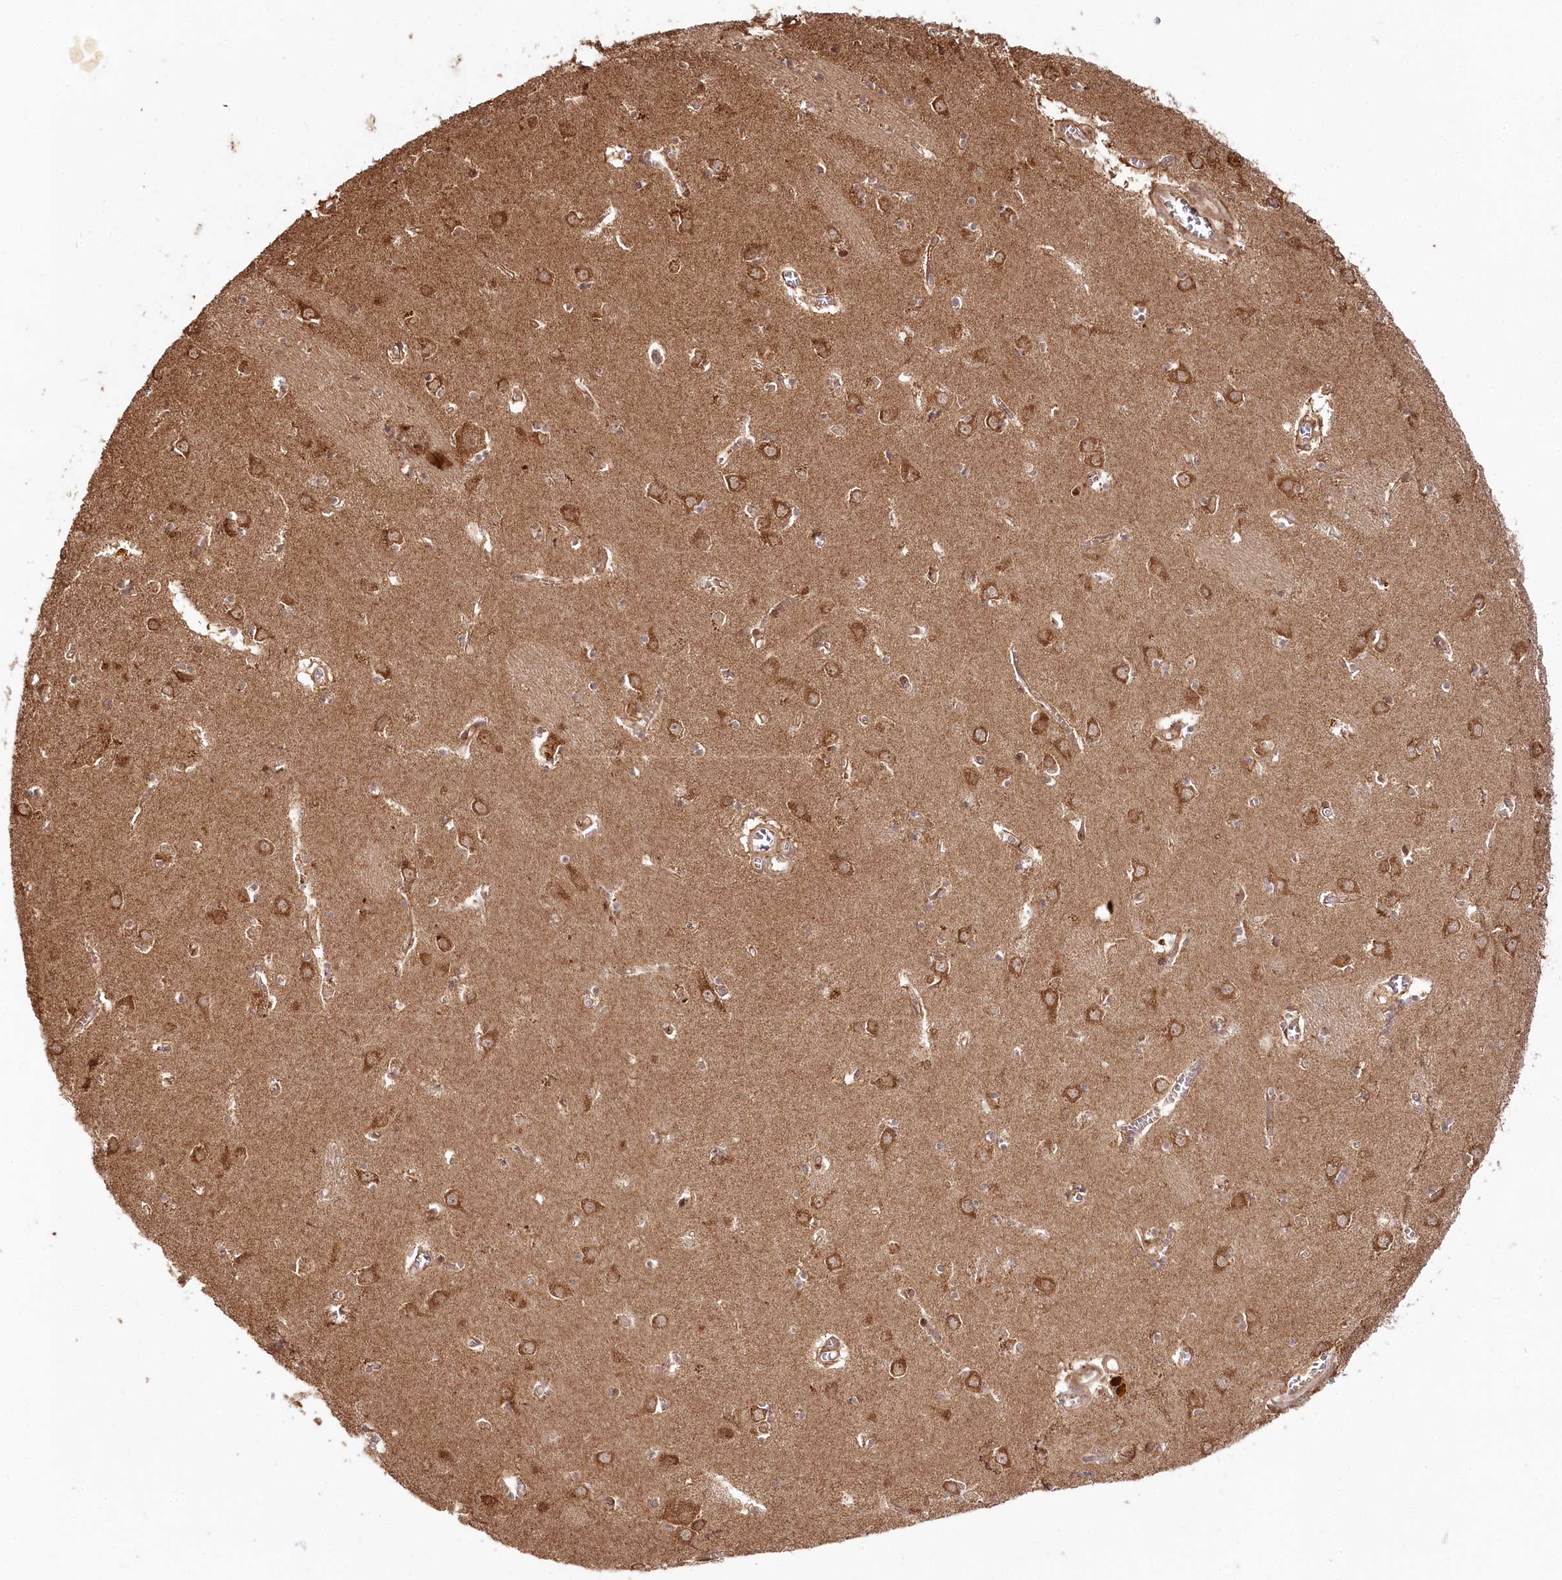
{"staining": {"intensity": "moderate", "quantity": ">75%", "location": "cytoplasmic/membranous,nuclear"}, "tissue": "caudate", "cell_type": "Glial cells", "image_type": "normal", "snomed": [{"axis": "morphology", "description": "Normal tissue, NOS"}, {"axis": "topography", "description": "Lateral ventricle wall"}], "caption": "An IHC micrograph of unremarkable tissue is shown. Protein staining in brown shows moderate cytoplasmic/membranous,nuclear positivity in caudate within glial cells. The staining was performed using DAB (3,3'-diaminobenzidine) to visualize the protein expression in brown, while the nuclei were stained in blue with hematoxylin (Magnification: 20x).", "gene": "ULK2", "patient": {"sex": "male", "age": 70}}